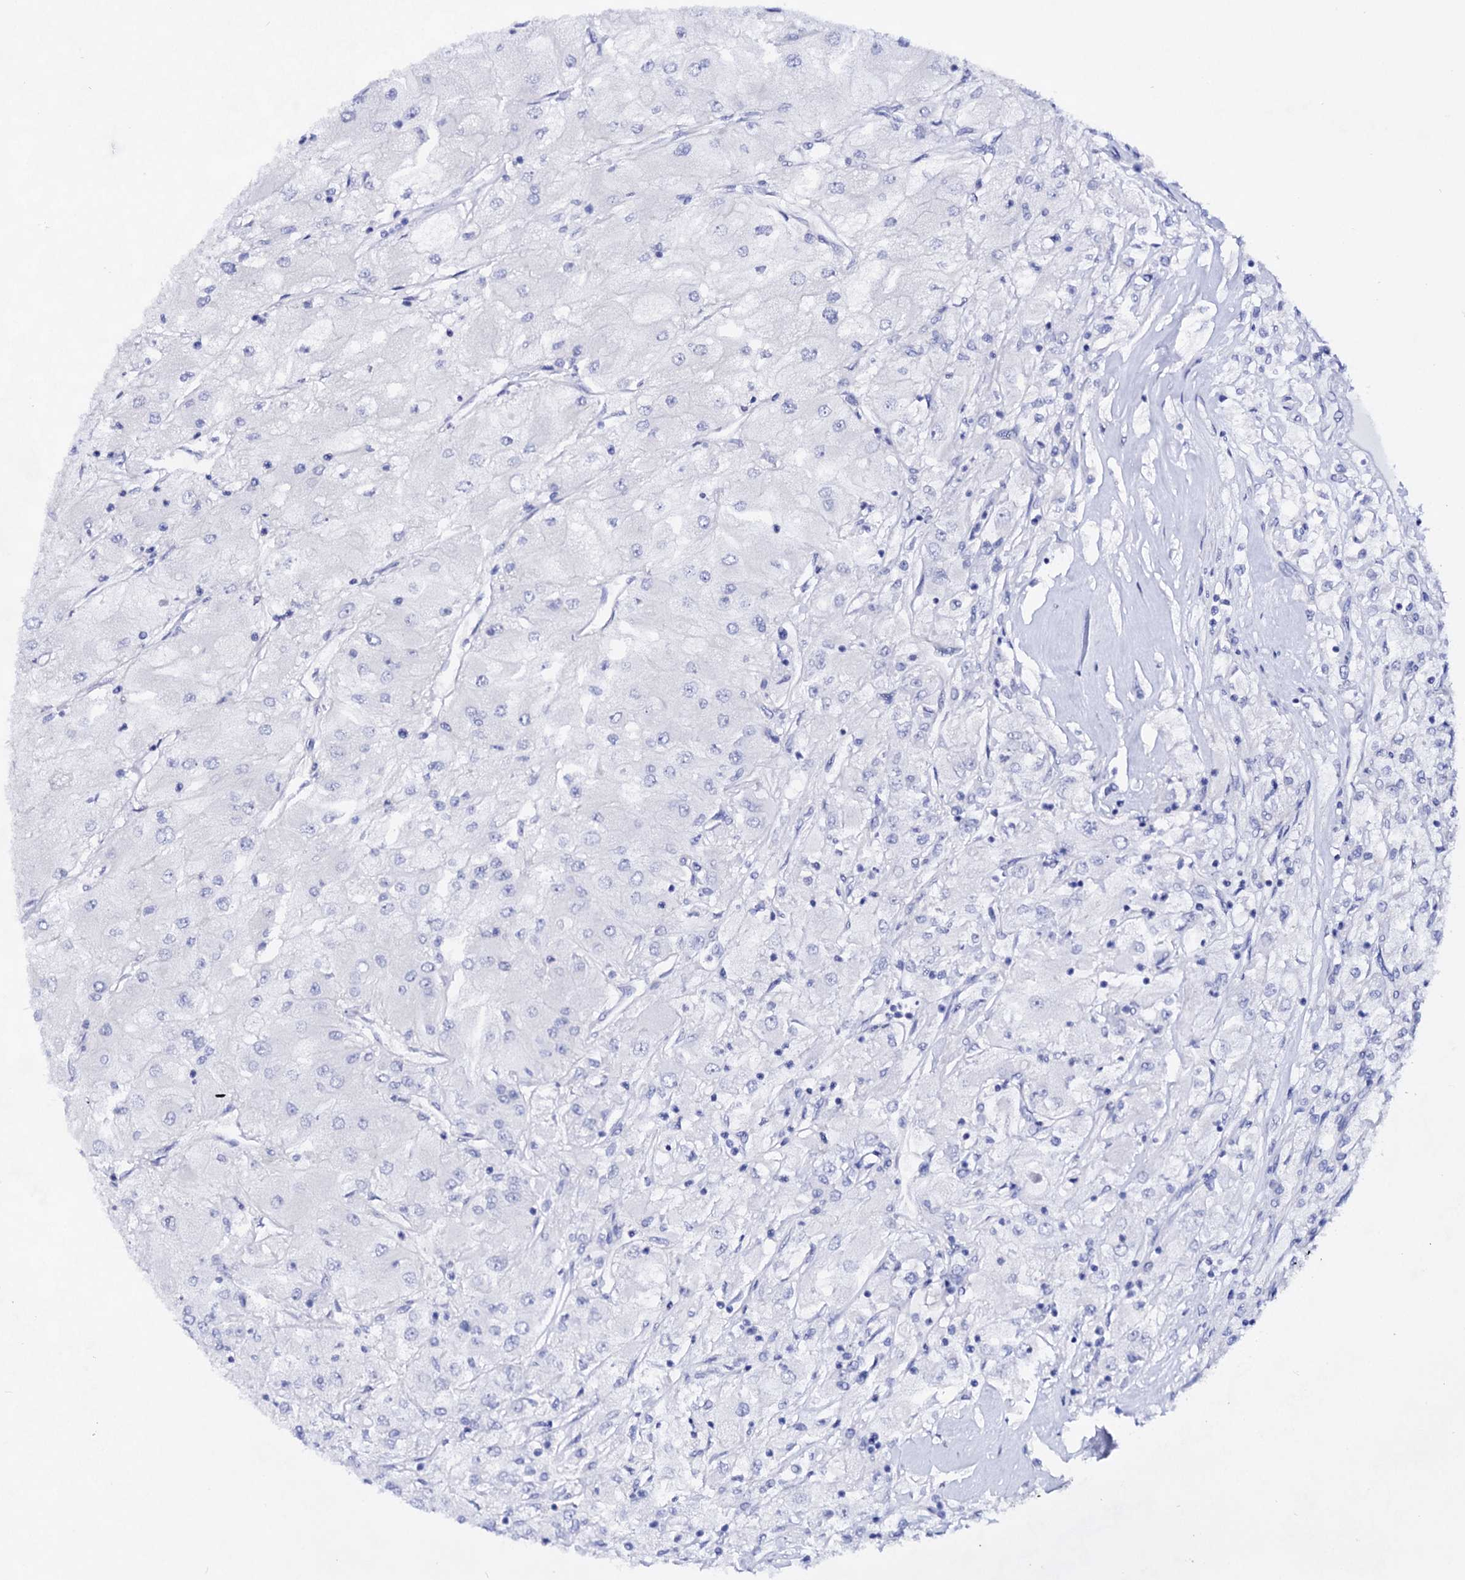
{"staining": {"intensity": "negative", "quantity": "none", "location": "none"}, "tissue": "renal cancer", "cell_type": "Tumor cells", "image_type": "cancer", "snomed": [{"axis": "morphology", "description": "Adenocarcinoma, NOS"}, {"axis": "topography", "description": "Kidney"}], "caption": "Immunohistochemistry (IHC) image of neoplastic tissue: human renal cancer stained with DAB shows no significant protein expression in tumor cells. Nuclei are stained in blue.", "gene": "PLIN1", "patient": {"sex": "male", "age": 80}}